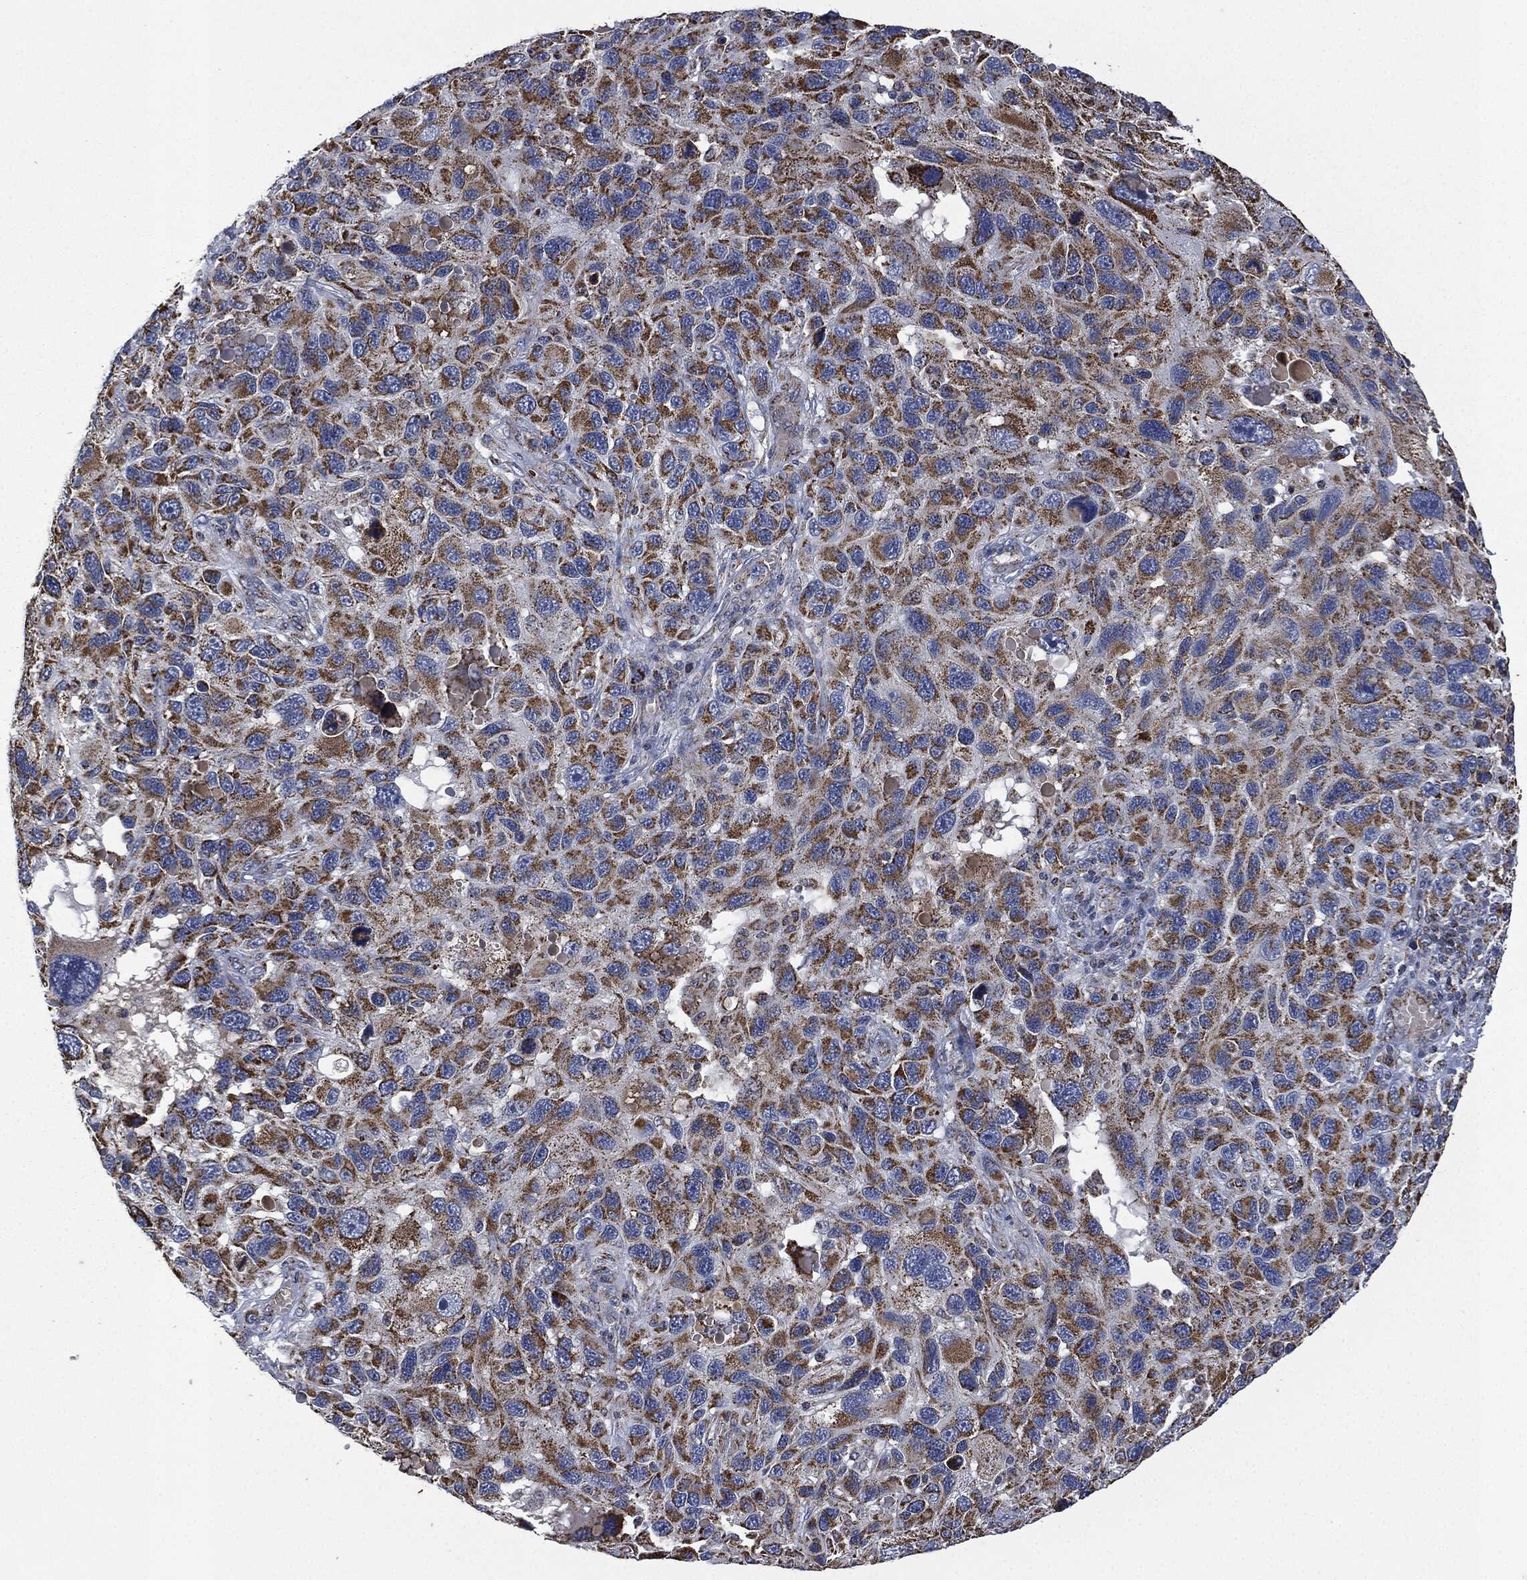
{"staining": {"intensity": "moderate", "quantity": ">75%", "location": "cytoplasmic/membranous"}, "tissue": "melanoma", "cell_type": "Tumor cells", "image_type": "cancer", "snomed": [{"axis": "morphology", "description": "Malignant melanoma, NOS"}, {"axis": "topography", "description": "Skin"}], "caption": "Moderate cytoplasmic/membranous staining for a protein is identified in about >75% of tumor cells of melanoma using immunohistochemistry.", "gene": "RYK", "patient": {"sex": "male", "age": 53}}